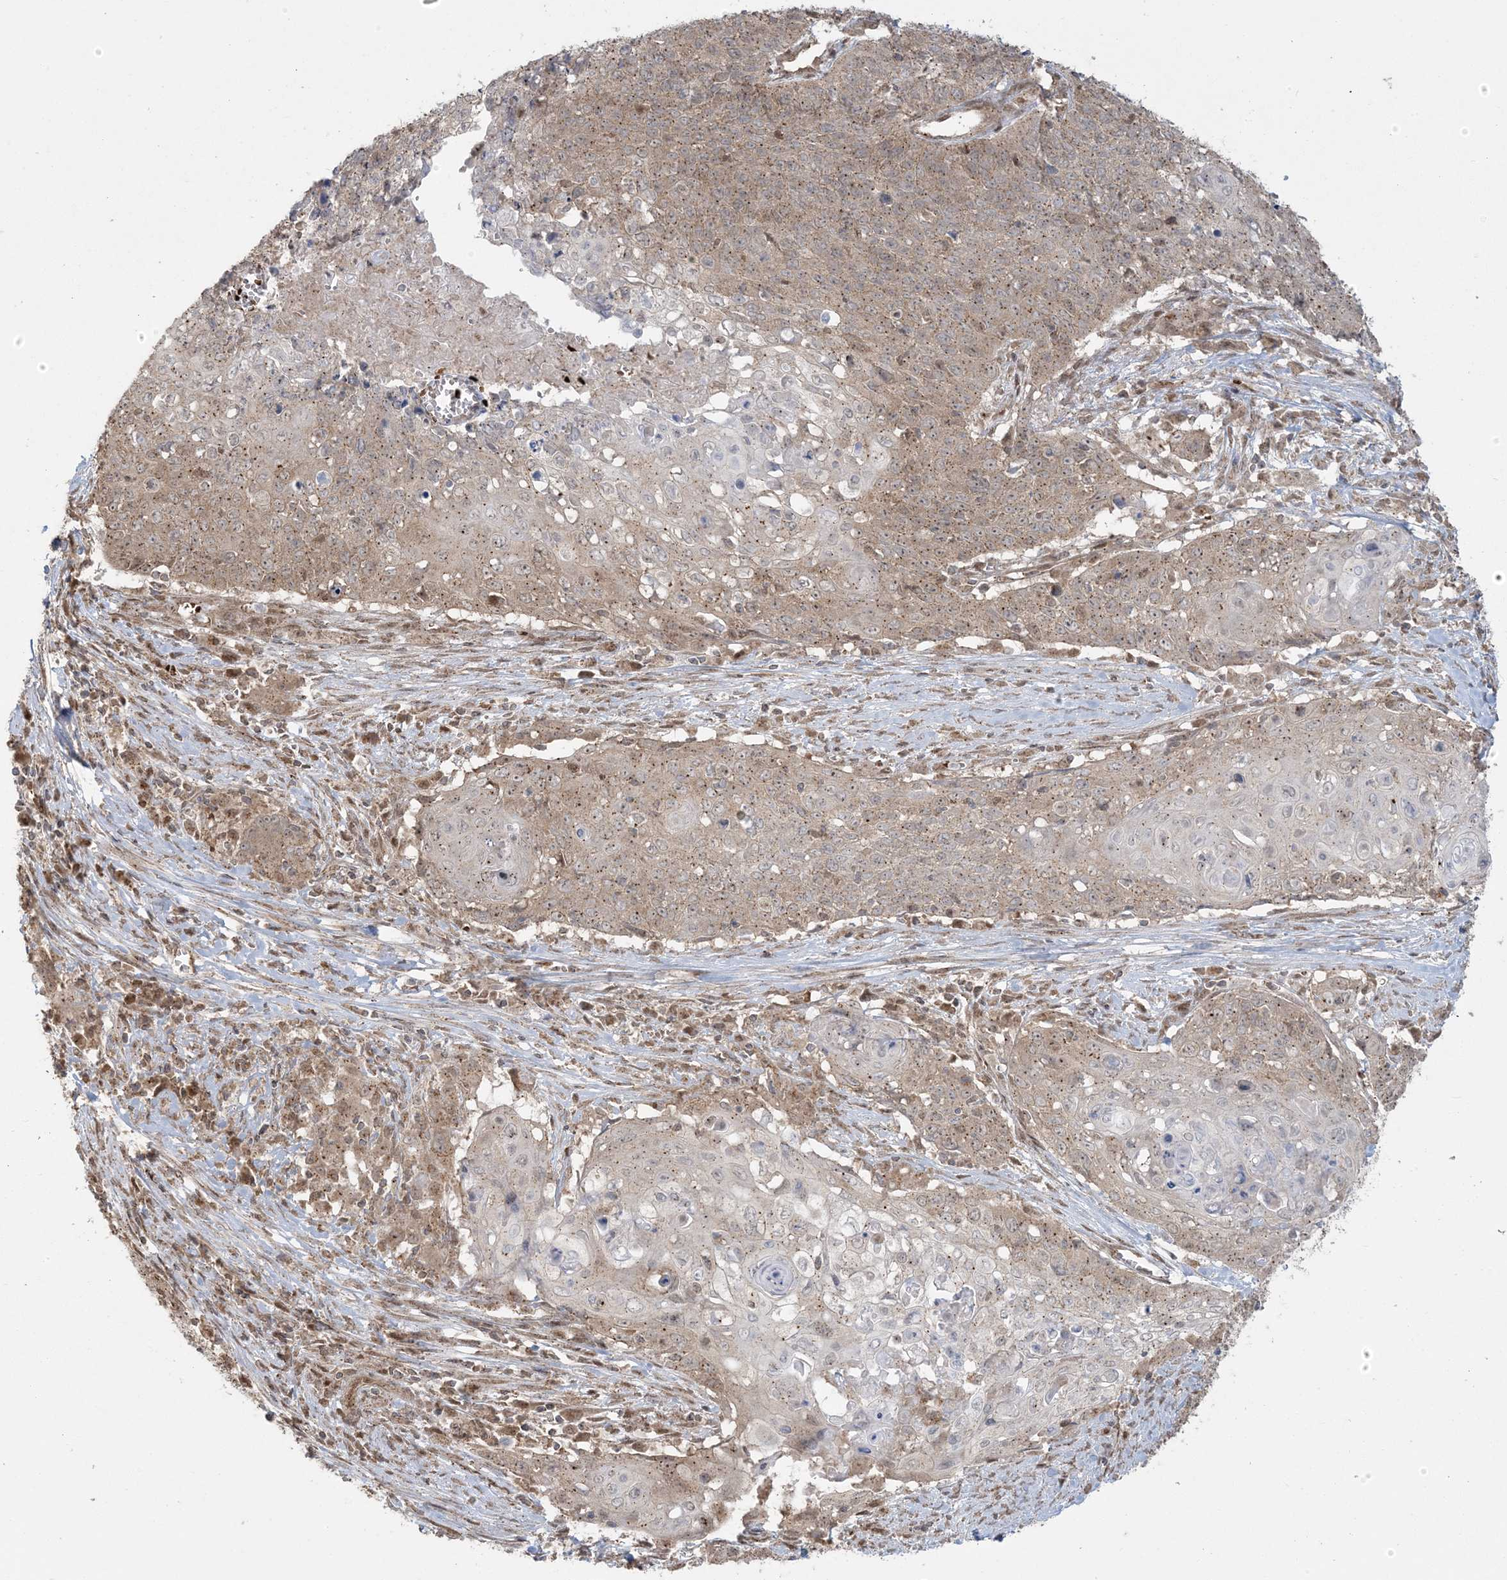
{"staining": {"intensity": "weak", "quantity": "25%-75%", "location": "cytoplasmic/membranous"}, "tissue": "cervical cancer", "cell_type": "Tumor cells", "image_type": "cancer", "snomed": [{"axis": "morphology", "description": "Squamous cell carcinoma, NOS"}, {"axis": "topography", "description": "Cervix"}], "caption": "The immunohistochemical stain labels weak cytoplasmic/membranous staining in tumor cells of squamous cell carcinoma (cervical) tissue.", "gene": "ABCF3", "patient": {"sex": "female", "age": 39}}